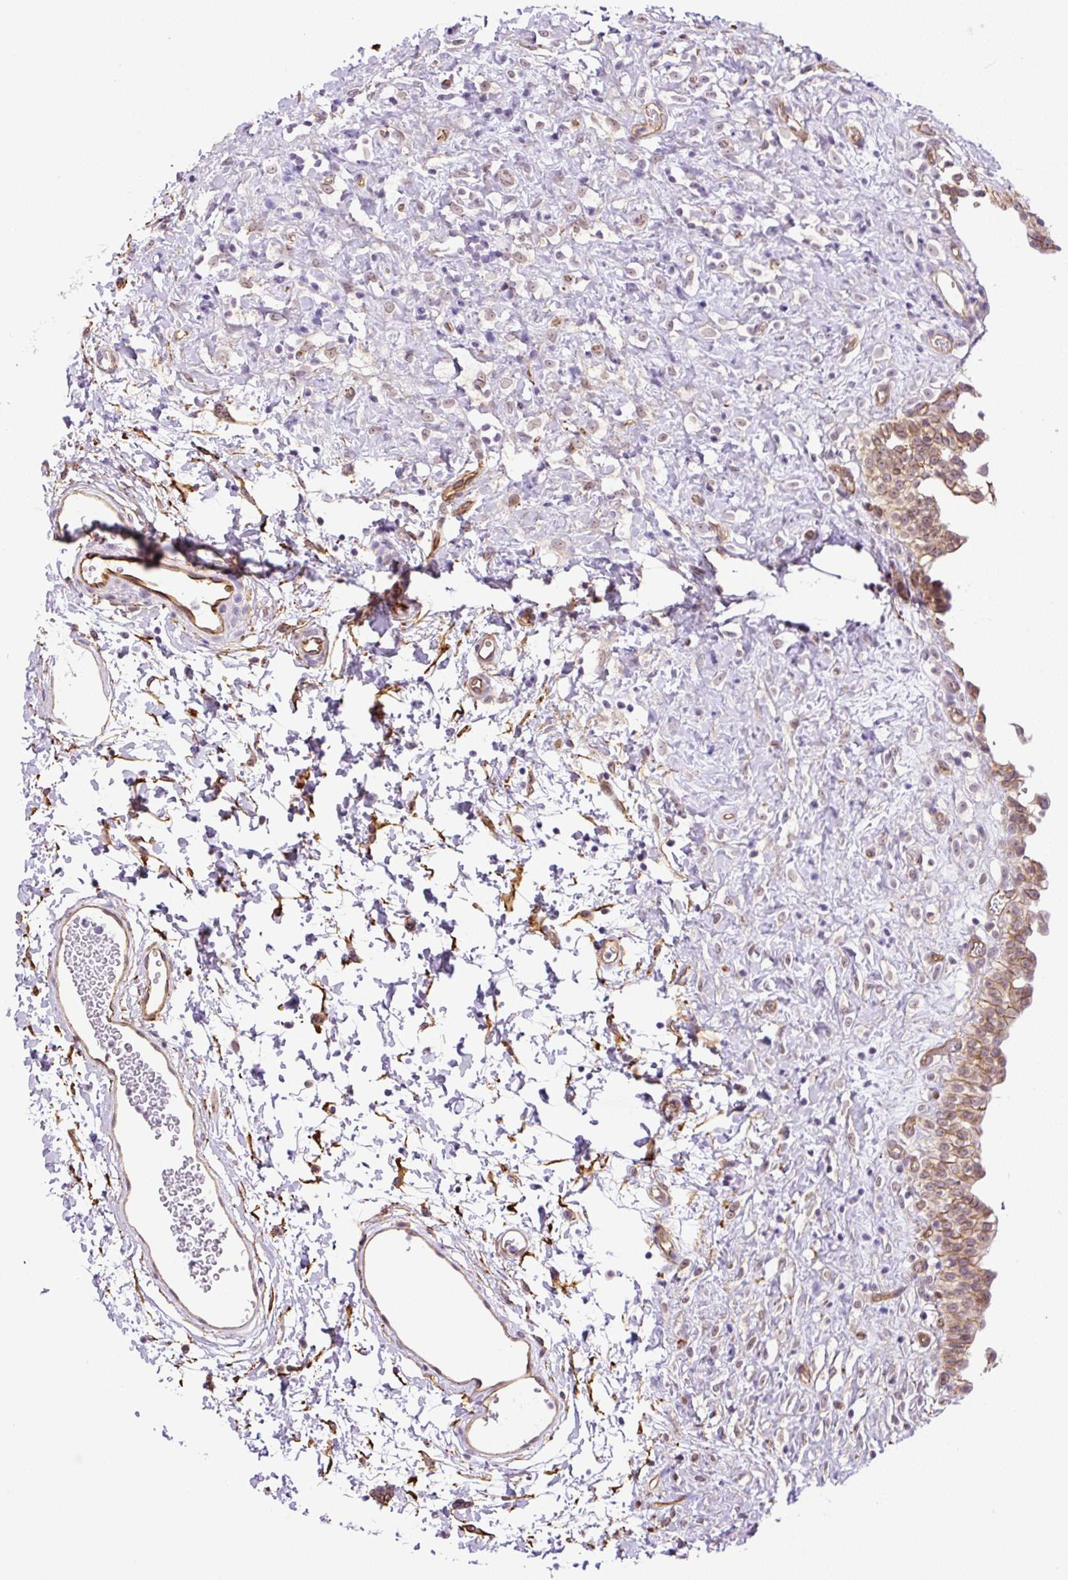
{"staining": {"intensity": "moderate", "quantity": ">75%", "location": "cytoplasmic/membranous,nuclear"}, "tissue": "urinary bladder", "cell_type": "Urothelial cells", "image_type": "normal", "snomed": [{"axis": "morphology", "description": "Normal tissue, NOS"}, {"axis": "topography", "description": "Urinary bladder"}], "caption": "Urinary bladder stained with immunohistochemistry demonstrates moderate cytoplasmic/membranous,nuclear positivity in approximately >75% of urothelial cells. (DAB = brown stain, brightfield microscopy at high magnification).", "gene": "MYO5C", "patient": {"sex": "male", "age": 51}}